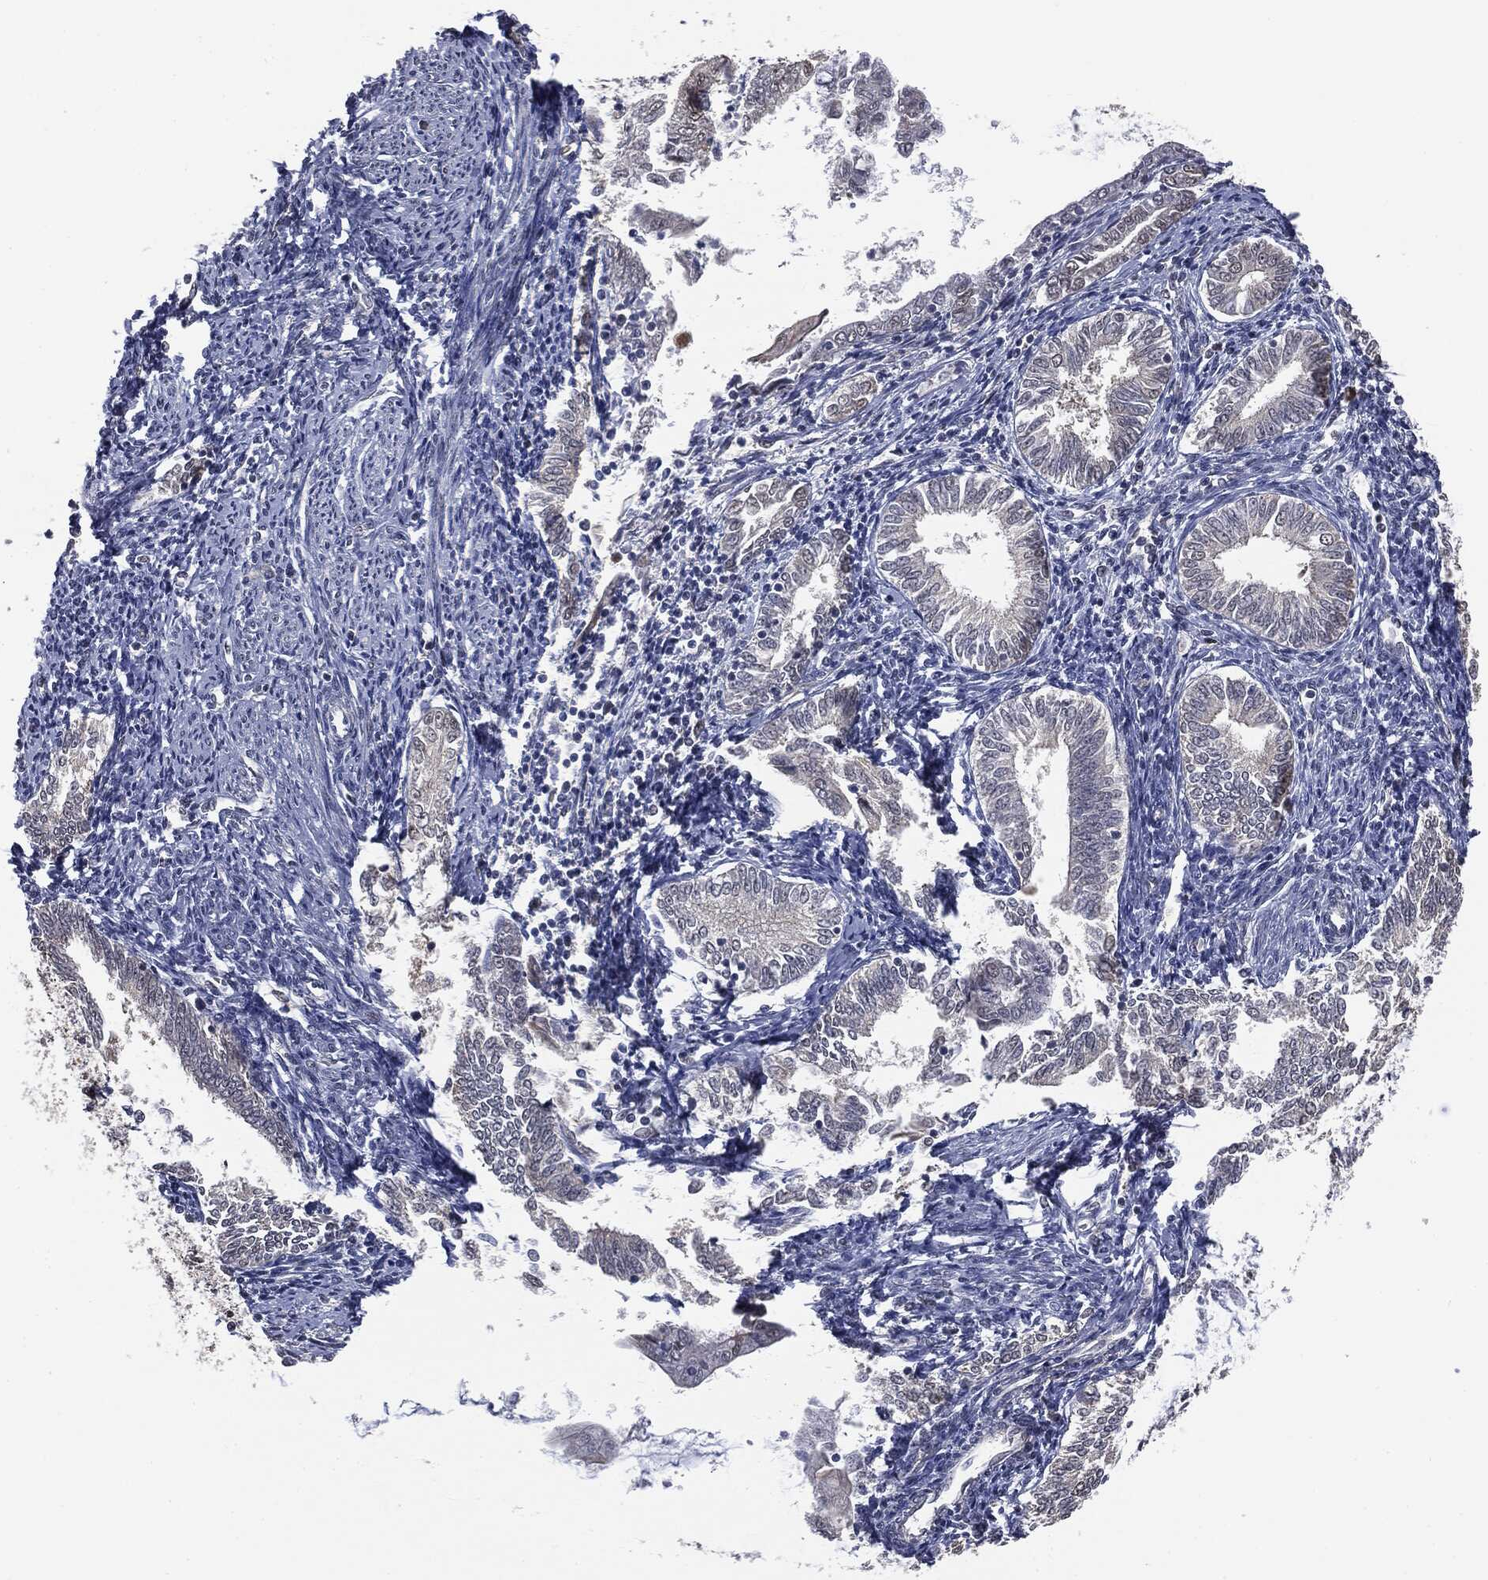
{"staining": {"intensity": "negative", "quantity": "none", "location": "none"}, "tissue": "endometrial cancer", "cell_type": "Tumor cells", "image_type": "cancer", "snomed": [{"axis": "morphology", "description": "Adenocarcinoma, NOS"}, {"axis": "topography", "description": "Endometrium"}], "caption": "DAB (3,3'-diaminobenzidine) immunohistochemical staining of endometrial cancer (adenocarcinoma) exhibits no significant staining in tumor cells.", "gene": "SHLD2", "patient": {"sex": "female", "age": 56}}